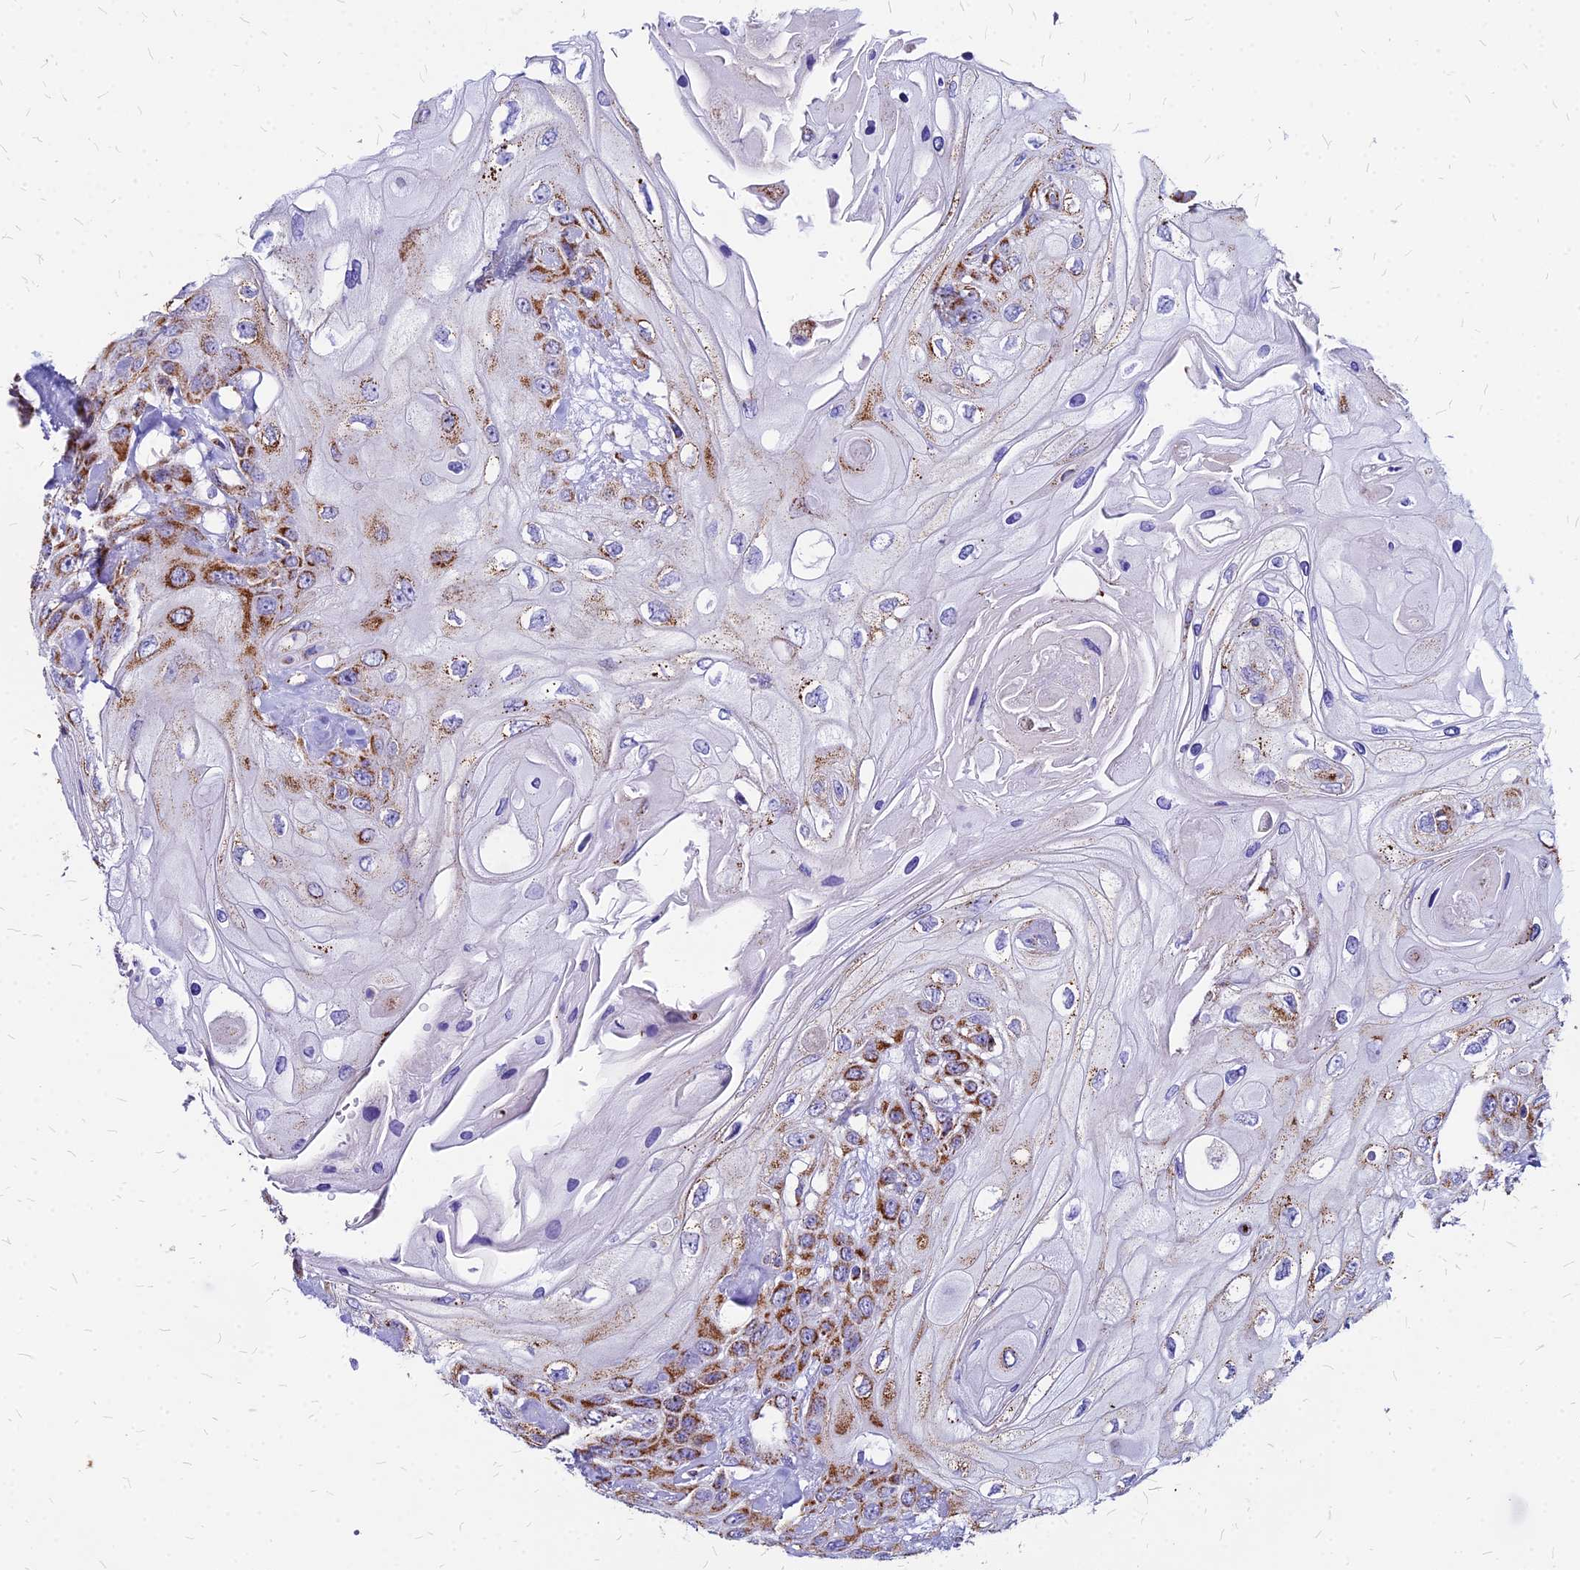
{"staining": {"intensity": "moderate", "quantity": ">75%", "location": "cytoplasmic/membranous"}, "tissue": "head and neck cancer", "cell_type": "Tumor cells", "image_type": "cancer", "snomed": [{"axis": "morphology", "description": "Squamous cell carcinoma, NOS"}, {"axis": "topography", "description": "Head-Neck"}], "caption": "A micrograph of head and neck squamous cell carcinoma stained for a protein reveals moderate cytoplasmic/membranous brown staining in tumor cells.", "gene": "DLD", "patient": {"sex": "female", "age": 43}}